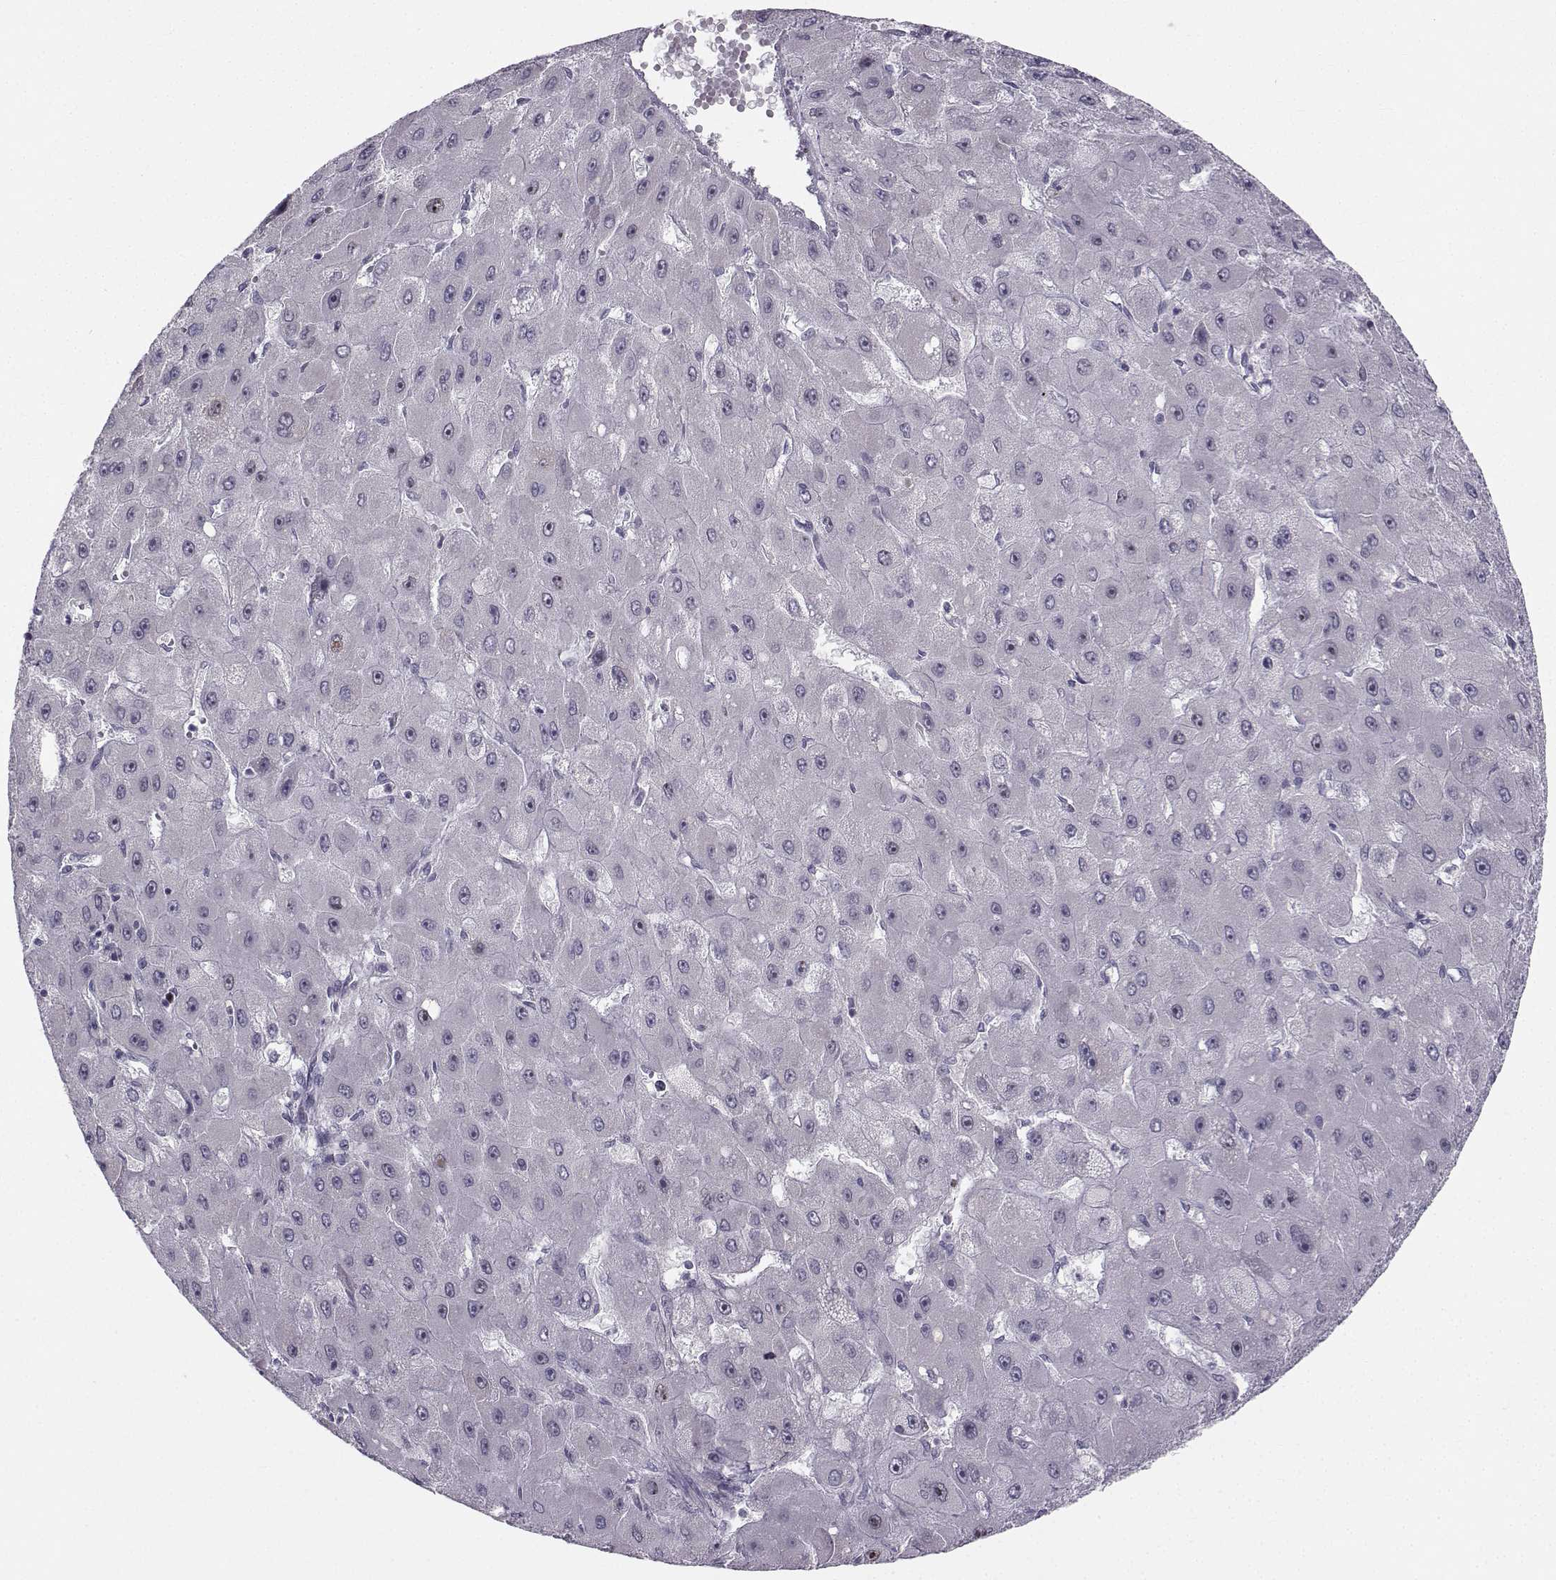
{"staining": {"intensity": "negative", "quantity": "none", "location": "none"}, "tissue": "liver cancer", "cell_type": "Tumor cells", "image_type": "cancer", "snomed": [{"axis": "morphology", "description": "Carcinoma, Hepatocellular, NOS"}, {"axis": "topography", "description": "Liver"}], "caption": "A high-resolution photomicrograph shows immunohistochemistry (IHC) staining of liver cancer (hepatocellular carcinoma), which shows no significant staining in tumor cells. Nuclei are stained in blue.", "gene": "LRP8", "patient": {"sex": "female", "age": 25}}